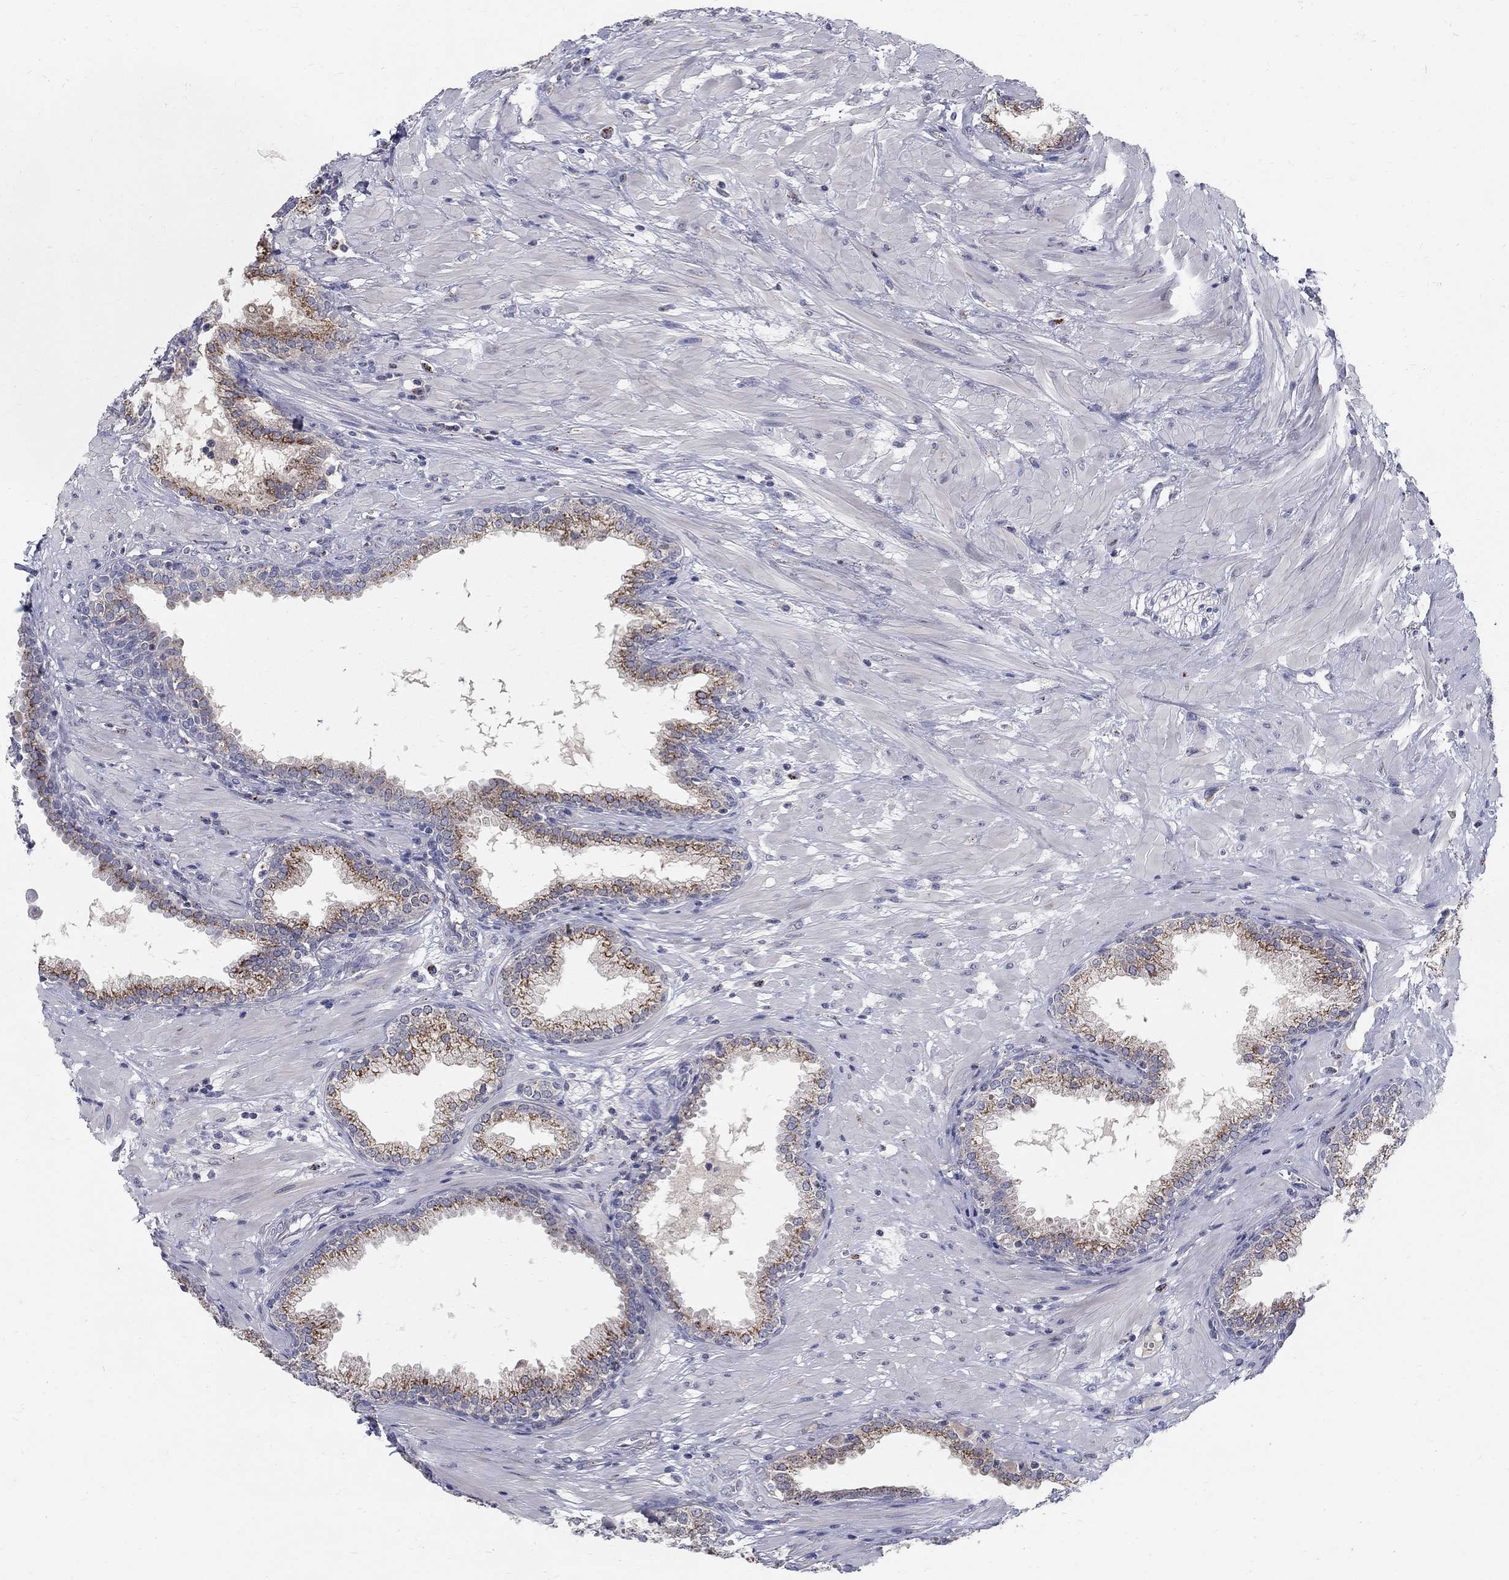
{"staining": {"intensity": "moderate", "quantity": "25%-75%", "location": "cytoplasmic/membranous"}, "tissue": "prostate", "cell_type": "Glandular cells", "image_type": "normal", "snomed": [{"axis": "morphology", "description": "Normal tissue, NOS"}, {"axis": "topography", "description": "Prostate"}], "caption": "Protein expression analysis of unremarkable prostate shows moderate cytoplasmic/membranous positivity in about 25%-75% of glandular cells.", "gene": "PANK3", "patient": {"sex": "male", "age": 64}}